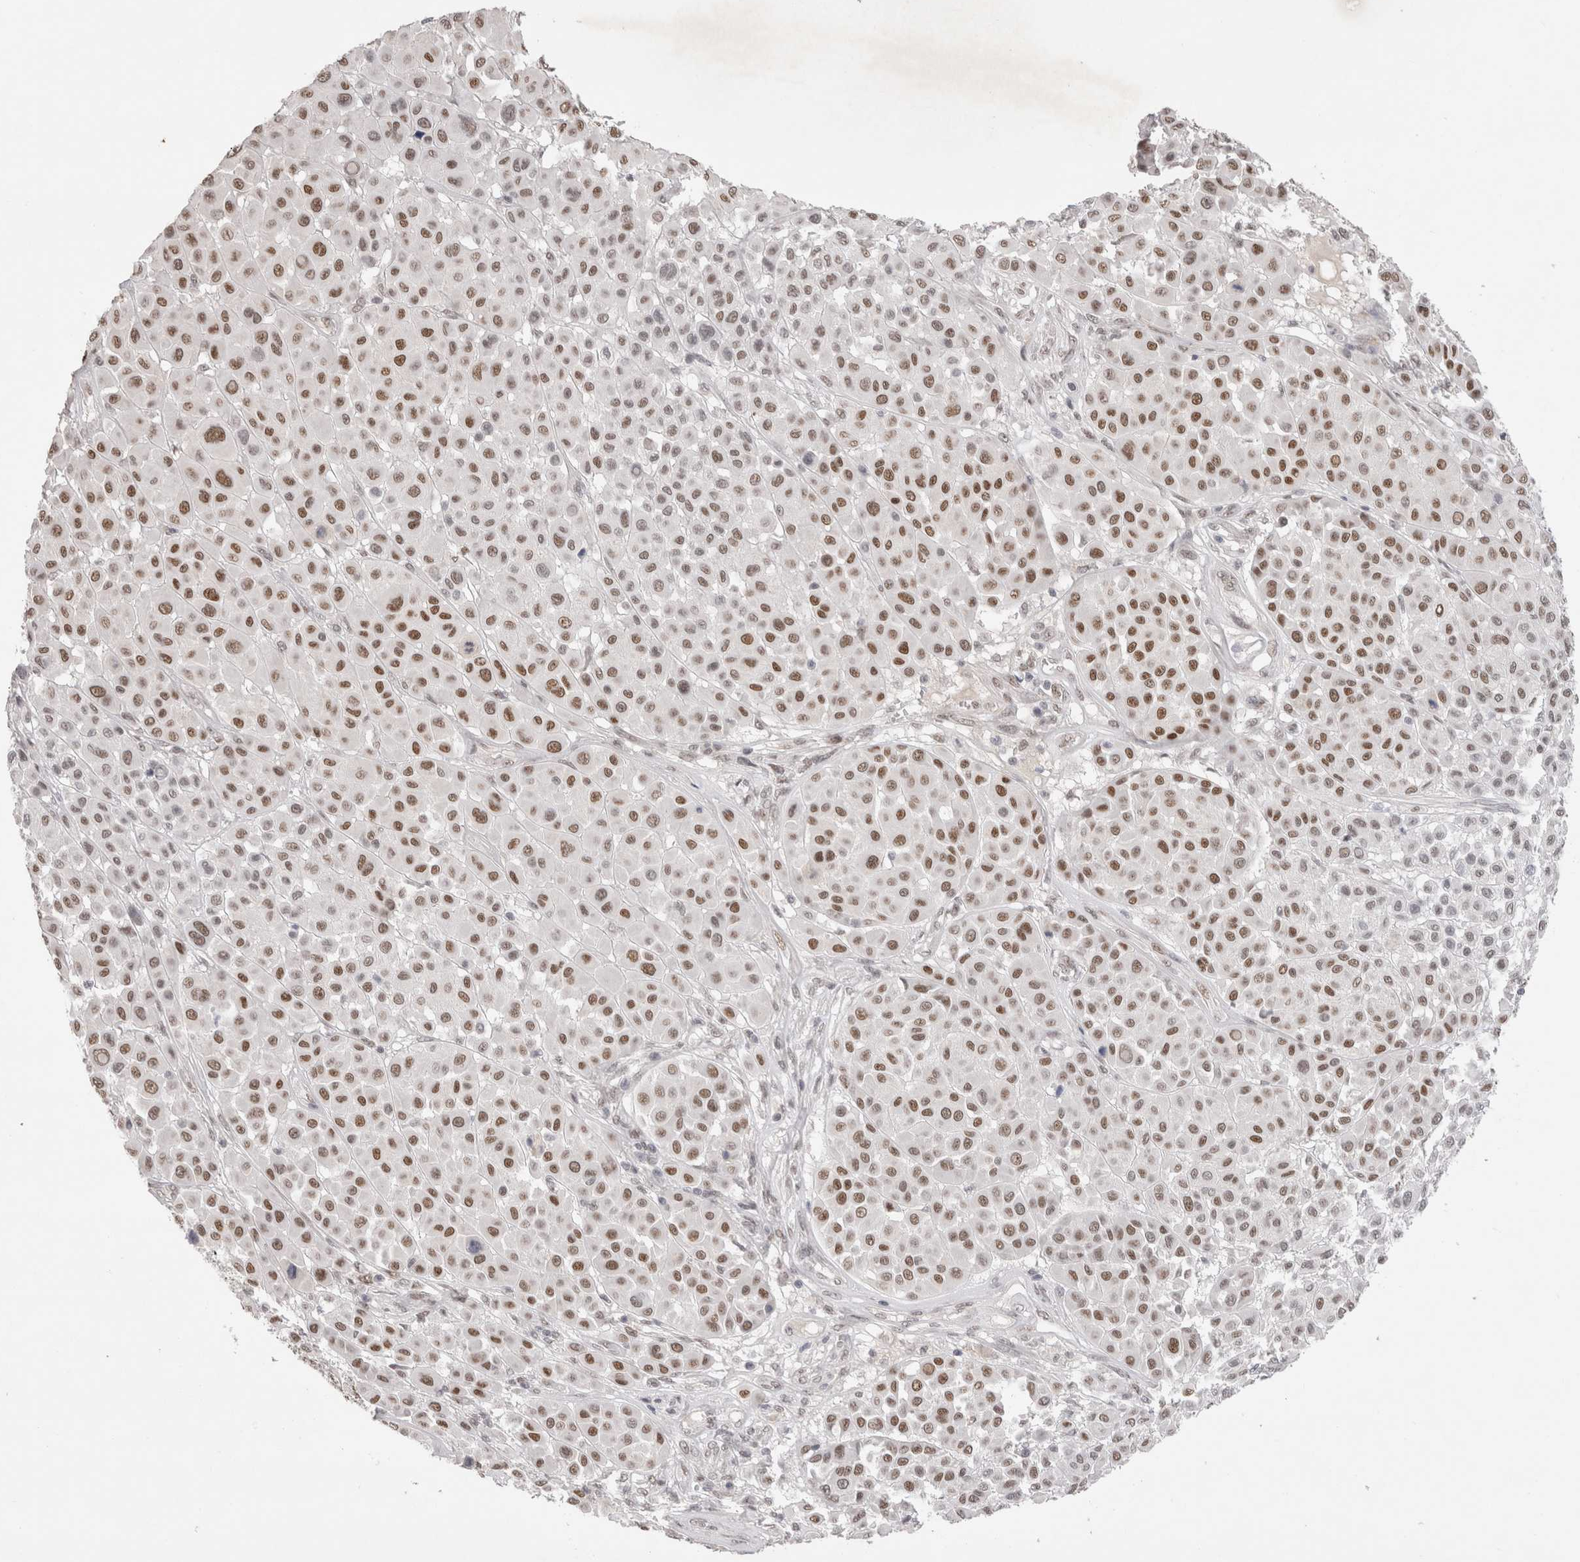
{"staining": {"intensity": "moderate", "quantity": ">75%", "location": "nuclear"}, "tissue": "melanoma", "cell_type": "Tumor cells", "image_type": "cancer", "snomed": [{"axis": "morphology", "description": "Malignant melanoma, Metastatic site"}, {"axis": "topography", "description": "Soft tissue"}], "caption": "High-power microscopy captured an immunohistochemistry (IHC) histopathology image of melanoma, revealing moderate nuclear staining in approximately >75% of tumor cells.", "gene": "RECQL4", "patient": {"sex": "male", "age": 41}}